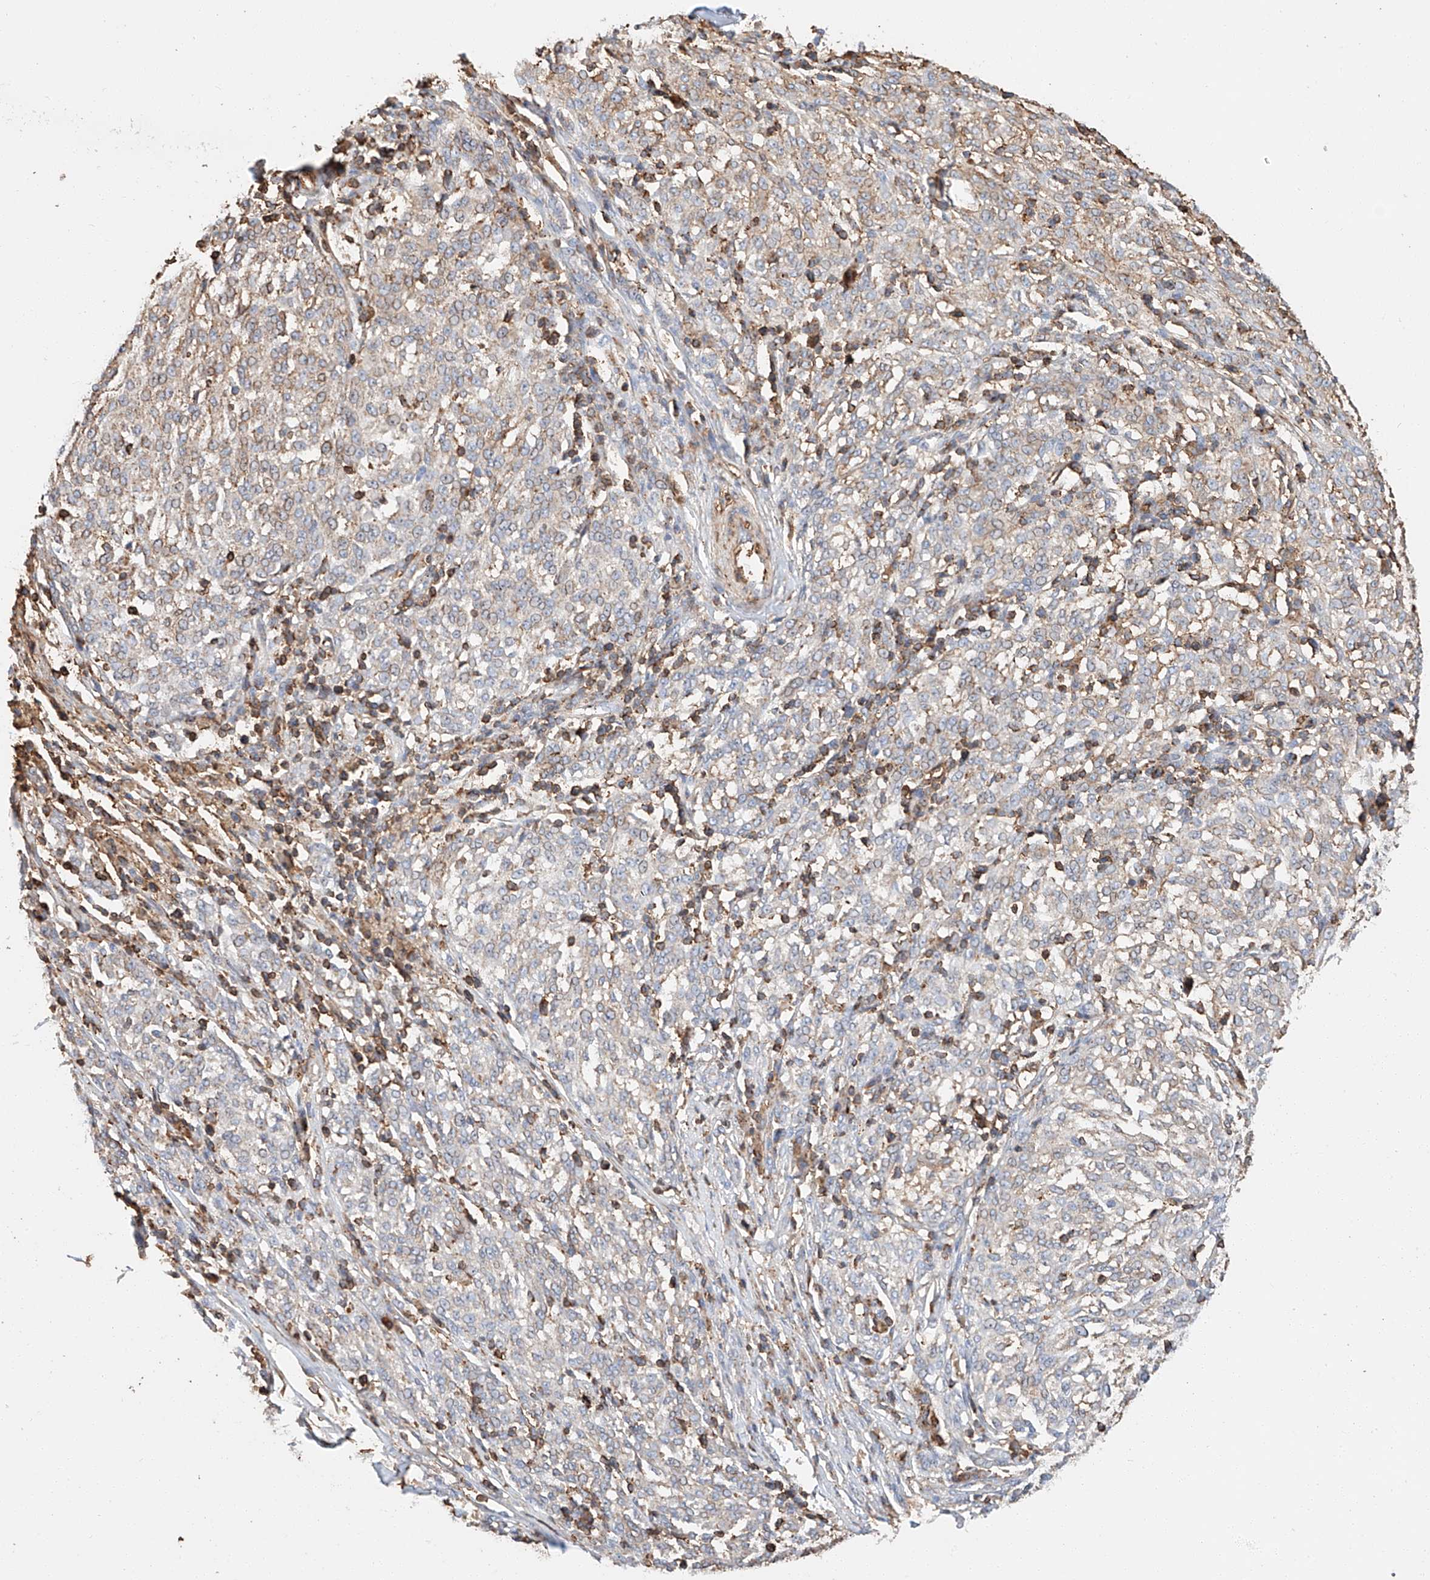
{"staining": {"intensity": "moderate", "quantity": "25%-75%", "location": "cytoplasmic/membranous"}, "tissue": "melanoma", "cell_type": "Tumor cells", "image_type": "cancer", "snomed": [{"axis": "morphology", "description": "Malignant melanoma, NOS"}, {"axis": "topography", "description": "Skin"}], "caption": "Immunohistochemical staining of human malignant melanoma exhibits moderate cytoplasmic/membranous protein positivity in approximately 25%-75% of tumor cells. (Brightfield microscopy of DAB IHC at high magnification).", "gene": "WFS1", "patient": {"sex": "female", "age": 72}}